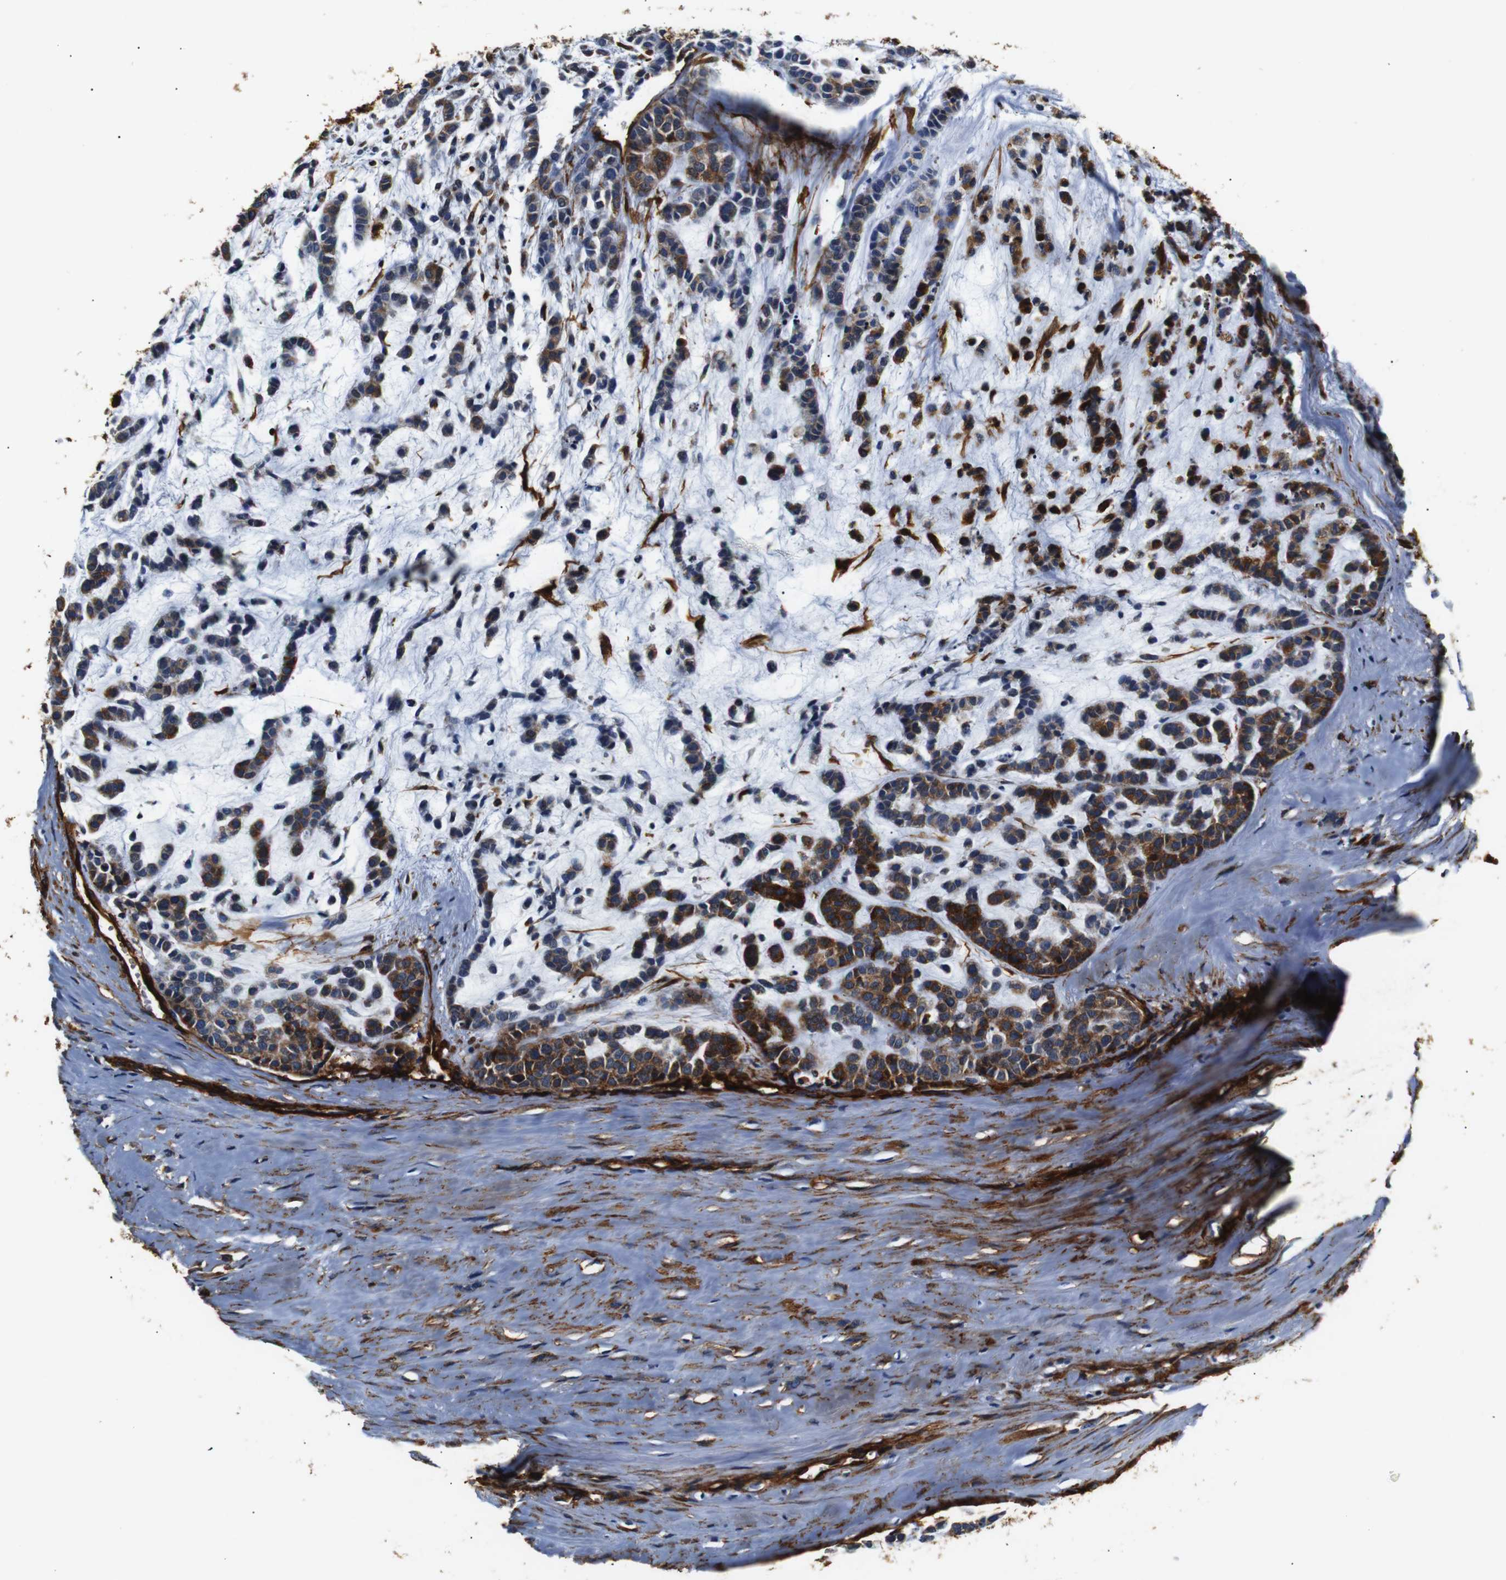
{"staining": {"intensity": "strong", "quantity": "25%-75%", "location": "cytoplasmic/membranous"}, "tissue": "head and neck cancer", "cell_type": "Tumor cells", "image_type": "cancer", "snomed": [{"axis": "morphology", "description": "Adenocarcinoma, NOS"}, {"axis": "morphology", "description": "Adenoma, NOS"}, {"axis": "topography", "description": "Head-Neck"}], "caption": "This image displays immunohistochemistry staining of head and neck cancer (adenocarcinoma), with high strong cytoplasmic/membranous positivity in about 25%-75% of tumor cells.", "gene": "CAV2", "patient": {"sex": "female", "age": 55}}